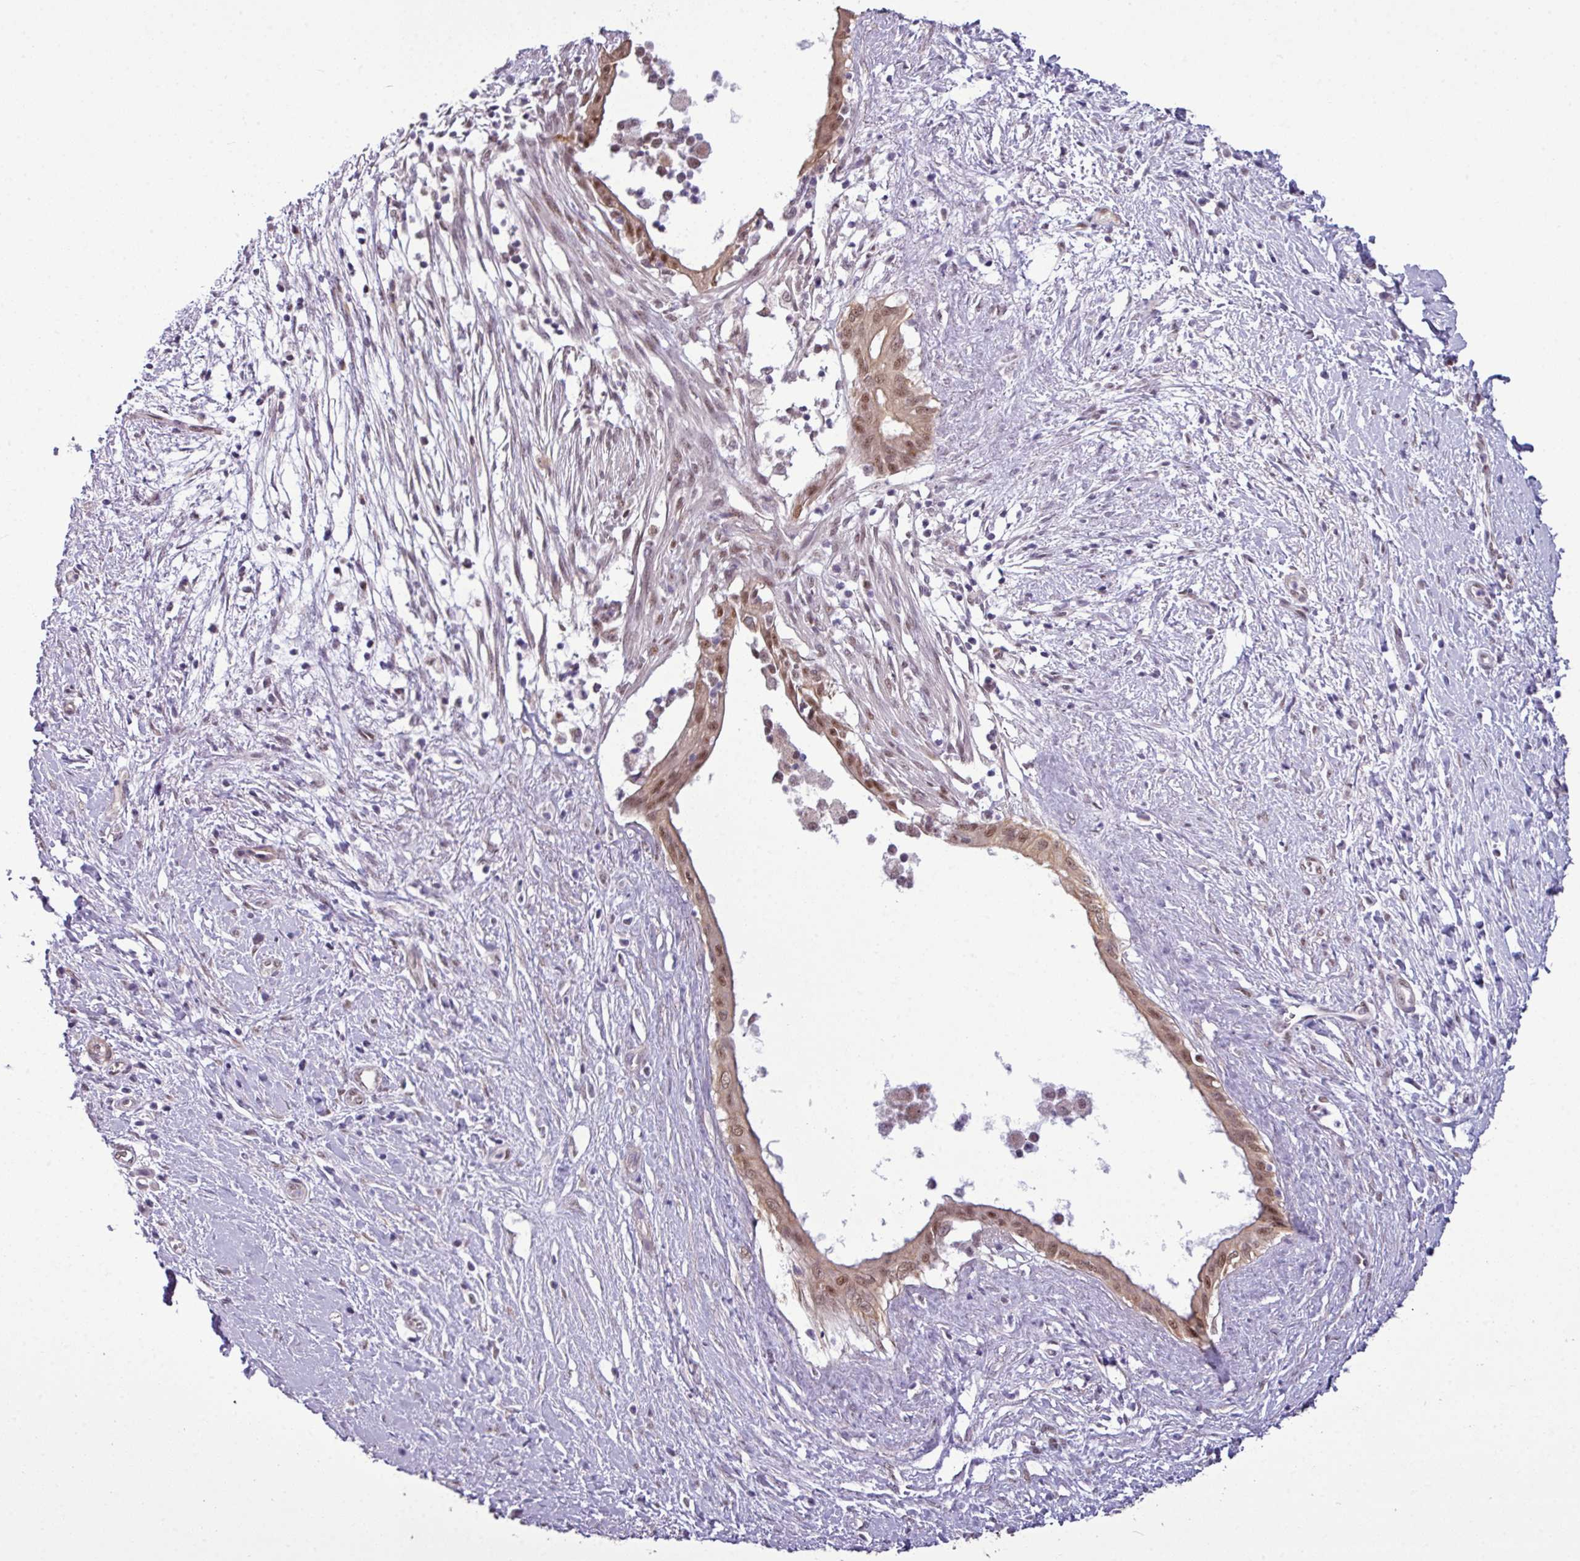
{"staining": {"intensity": "moderate", "quantity": ">75%", "location": "cytoplasmic/membranous,nuclear"}, "tissue": "pancreatic cancer", "cell_type": "Tumor cells", "image_type": "cancer", "snomed": [{"axis": "morphology", "description": "Adenocarcinoma, NOS"}, {"axis": "topography", "description": "Pancreas"}], "caption": "Tumor cells exhibit medium levels of moderate cytoplasmic/membranous and nuclear positivity in about >75% of cells in human pancreatic cancer.", "gene": "ZNF217", "patient": {"sex": "male", "age": 50}}